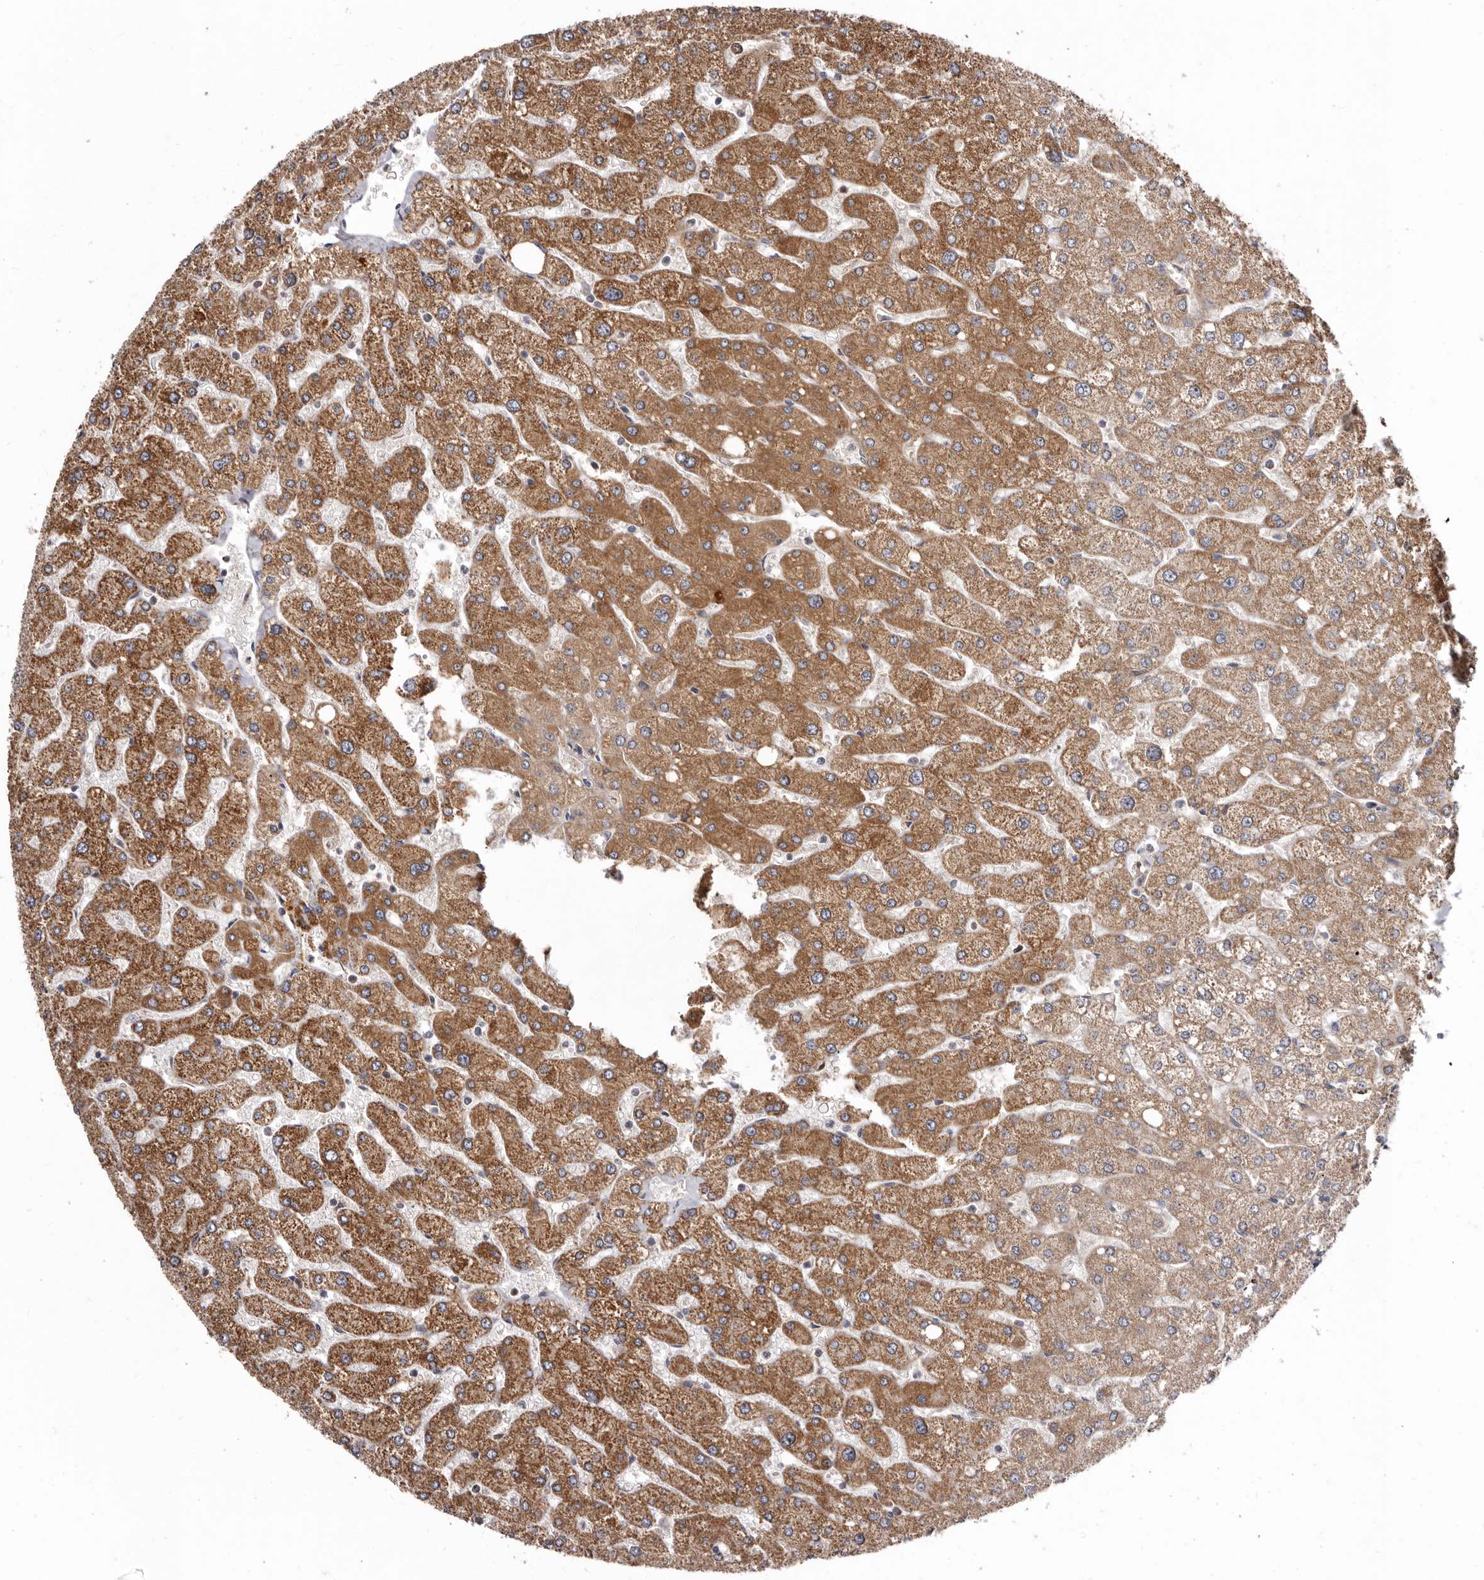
{"staining": {"intensity": "weak", "quantity": "<25%", "location": "cytoplasmic/membranous"}, "tissue": "liver", "cell_type": "Cholangiocytes", "image_type": "normal", "snomed": [{"axis": "morphology", "description": "Normal tissue, NOS"}, {"axis": "topography", "description": "Liver"}], "caption": "Liver was stained to show a protein in brown. There is no significant staining in cholangiocytes.", "gene": "SMC4", "patient": {"sex": "male", "age": 55}}